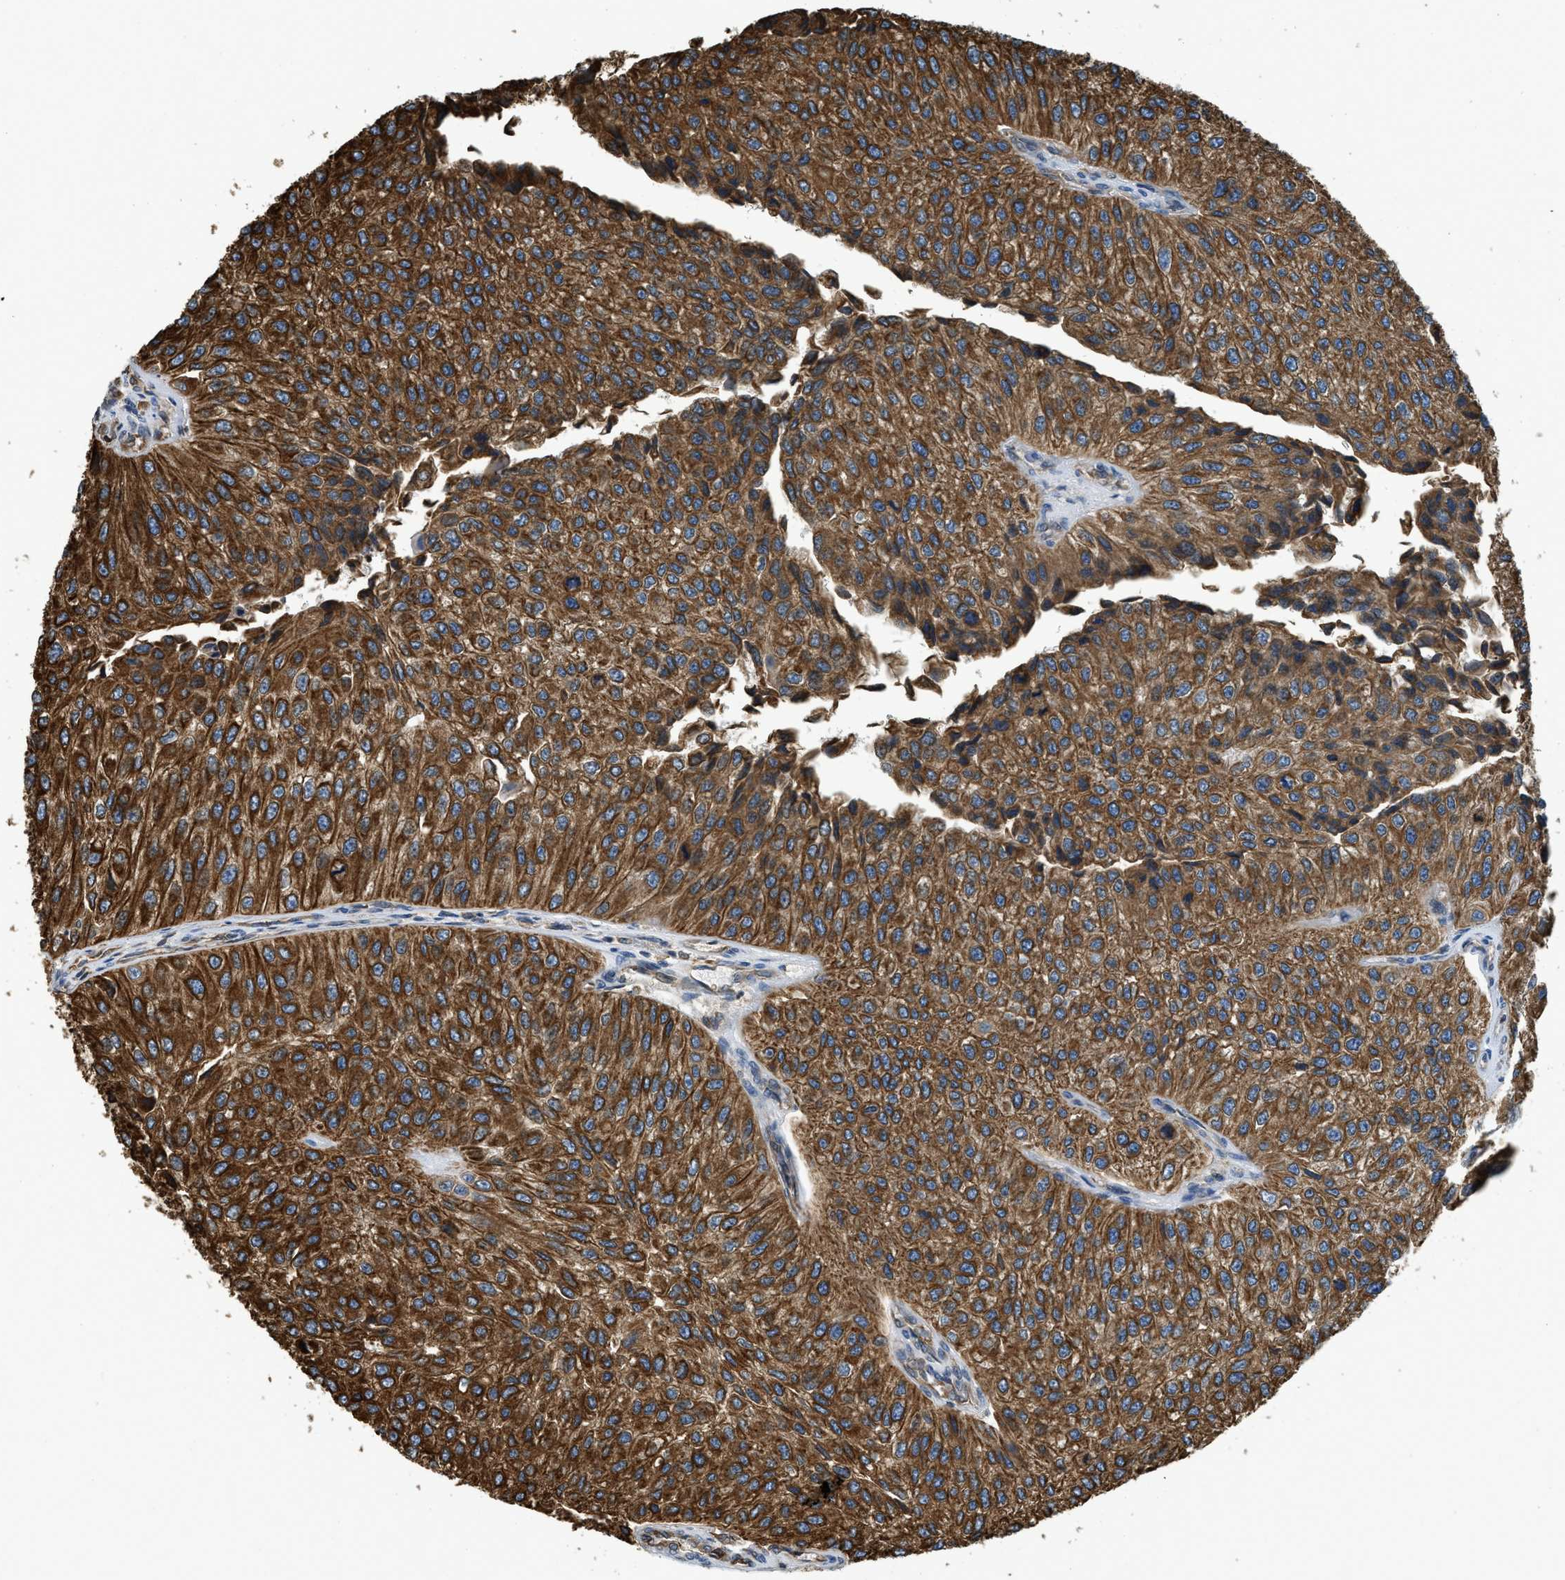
{"staining": {"intensity": "strong", "quantity": ">75%", "location": "cytoplasmic/membranous"}, "tissue": "urothelial cancer", "cell_type": "Tumor cells", "image_type": "cancer", "snomed": [{"axis": "morphology", "description": "Urothelial carcinoma, High grade"}, {"axis": "topography", "description": "Kidney"}, {"axis": "topography", "description": "Urinary bladder"}], "caption": "Approximately >75% of tumor cells in human urothelial cancer show strong cytoplasmic/membranous protein staining as visualized by brown immunohistochemical staining.", "gene": "BCAP31", "patient": {"sex": "male", "age": 77}}